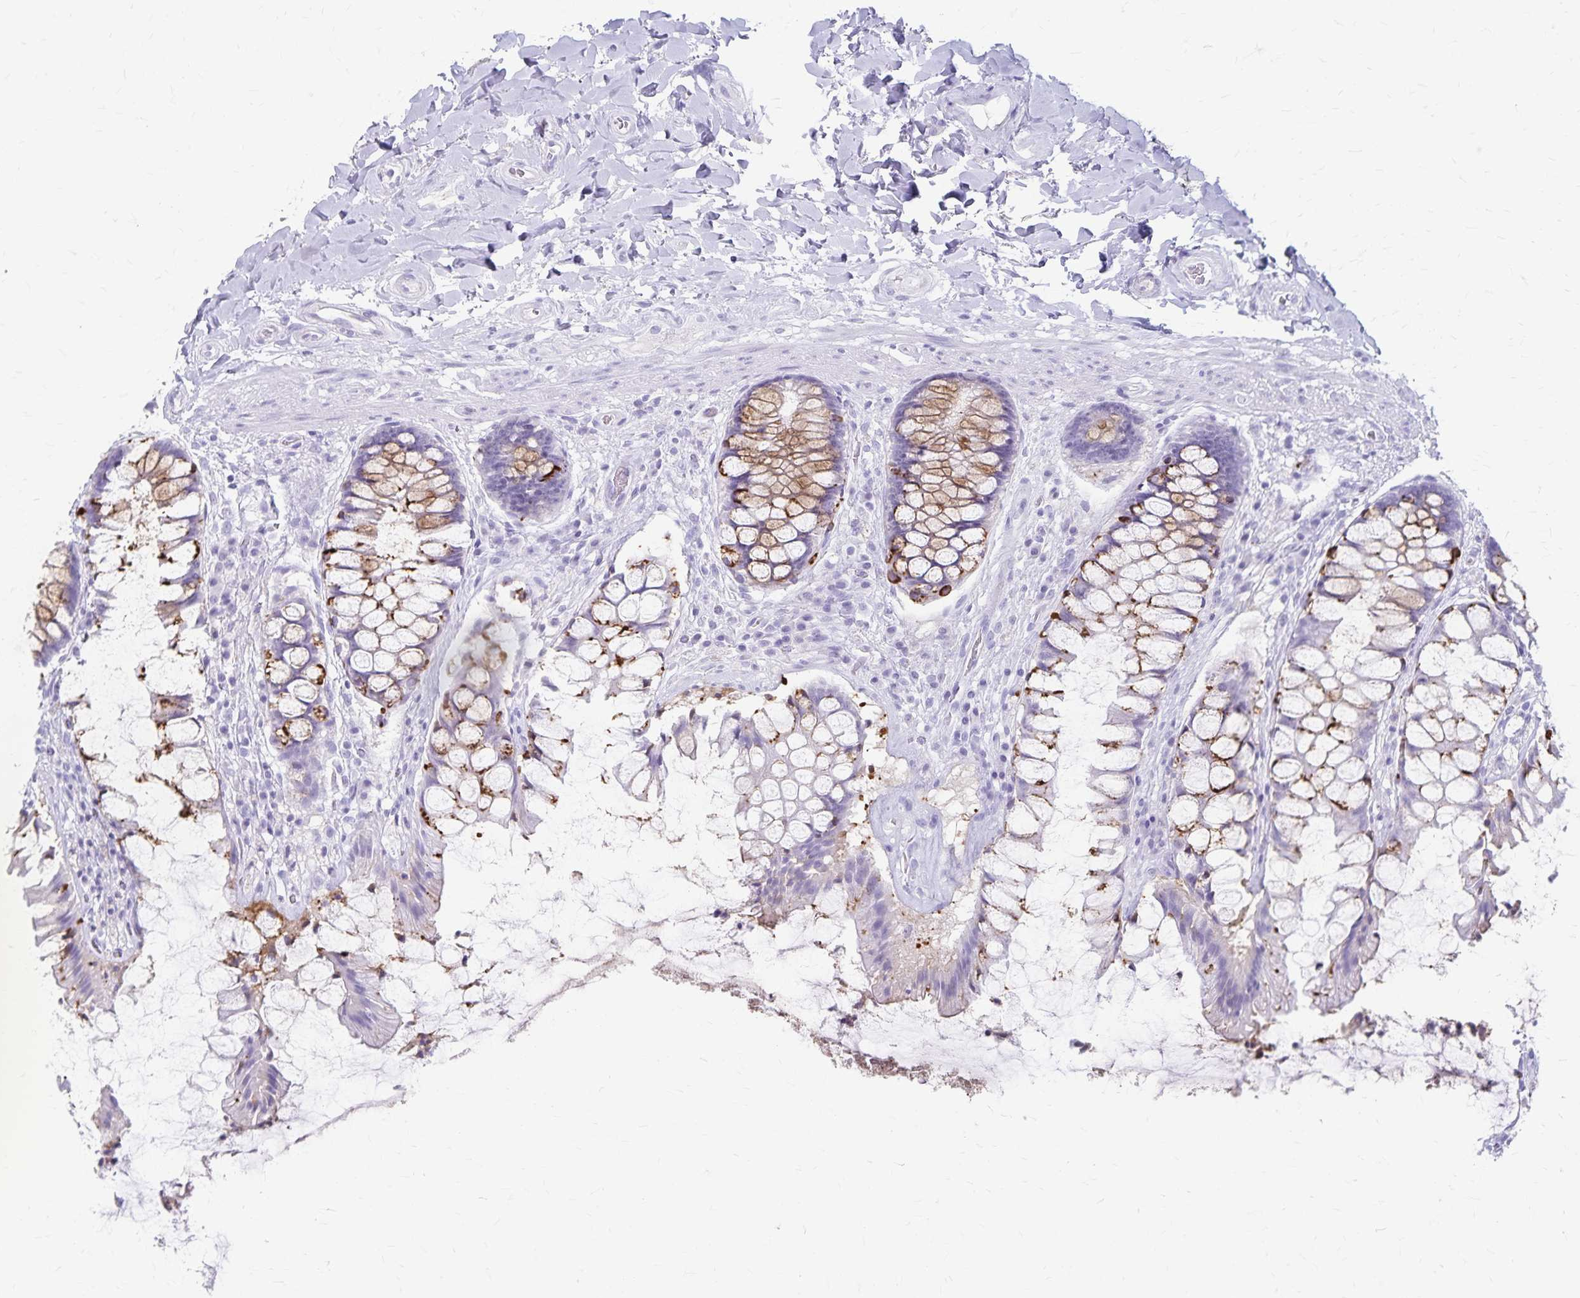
{"staining": {"intensity": "moderate", "quantity": "25%-75%", "location": "cytoplasmic/membranous"}, "tissue": "rectum", "cell_type": "Glandular cells", "image_type": "normal", "snomed": [{"axis": "morphology", "description": "Normal tissue, NOS"}, {"axis": "topography", "description": "Rectum"}], "caption": "Rectum stained for a protein reveals moderate cytoplasmic/membranous positivity in glandular cells. Ihc stains the protein of interest in brown and the nuclei are stained blue.", "gene": "GPBAR1", "patient": {"sex": "female", "age": 58}}